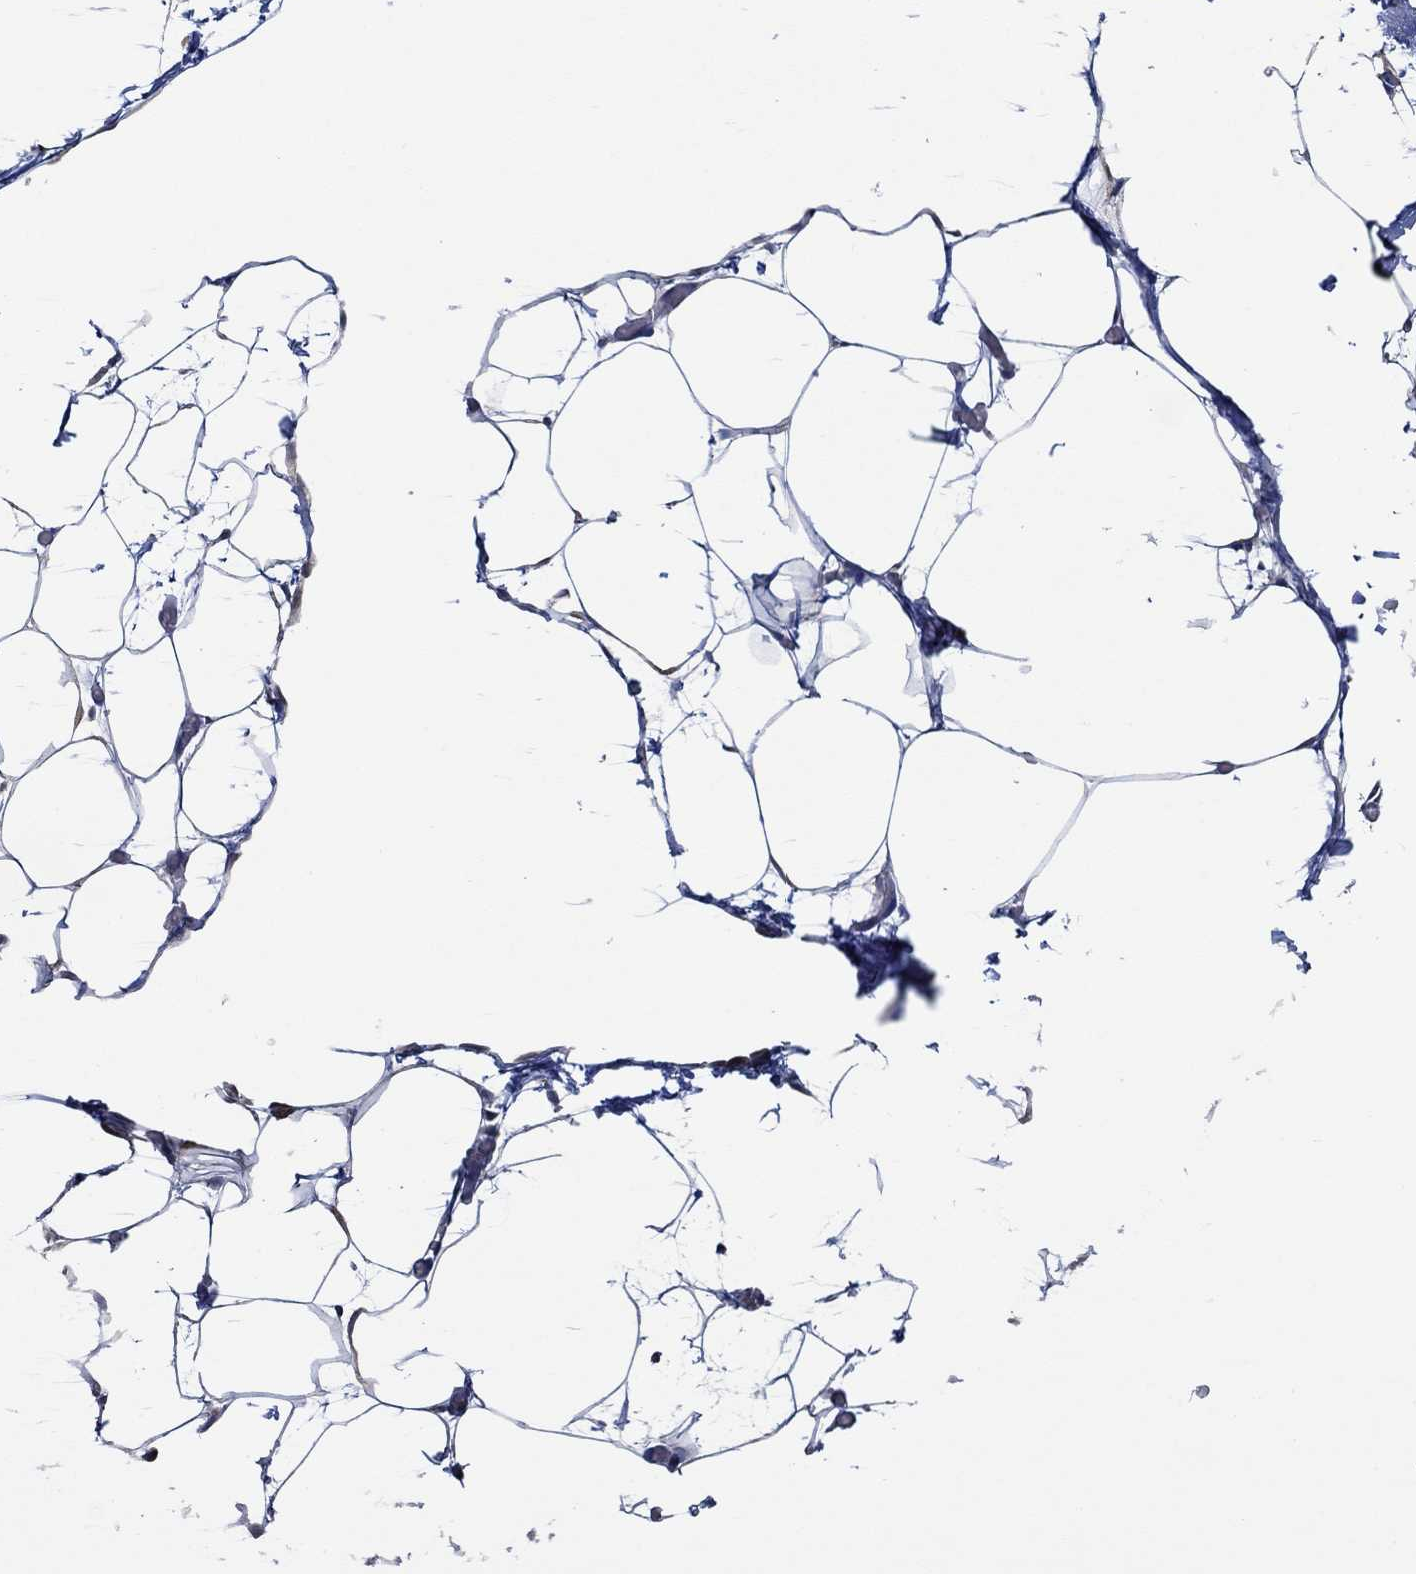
{"staining": {"intensity": "negative", "quantity": "none", "location": "none"}, "tissue": "adipose tissue", "cell_type": "Adipocytes", "image_type": "normal", "snomed": [{"axis": "morphology", "description": "Normal tissue, NOS"}, {"axis": "topography", "description": "Adipose tissue"}], "caption": "Photomicrograph shows no protein staining in adipocytes of benign adipose tissue.", "gene": "DACT1", "patient": {"sex": "male", "age": 57}}